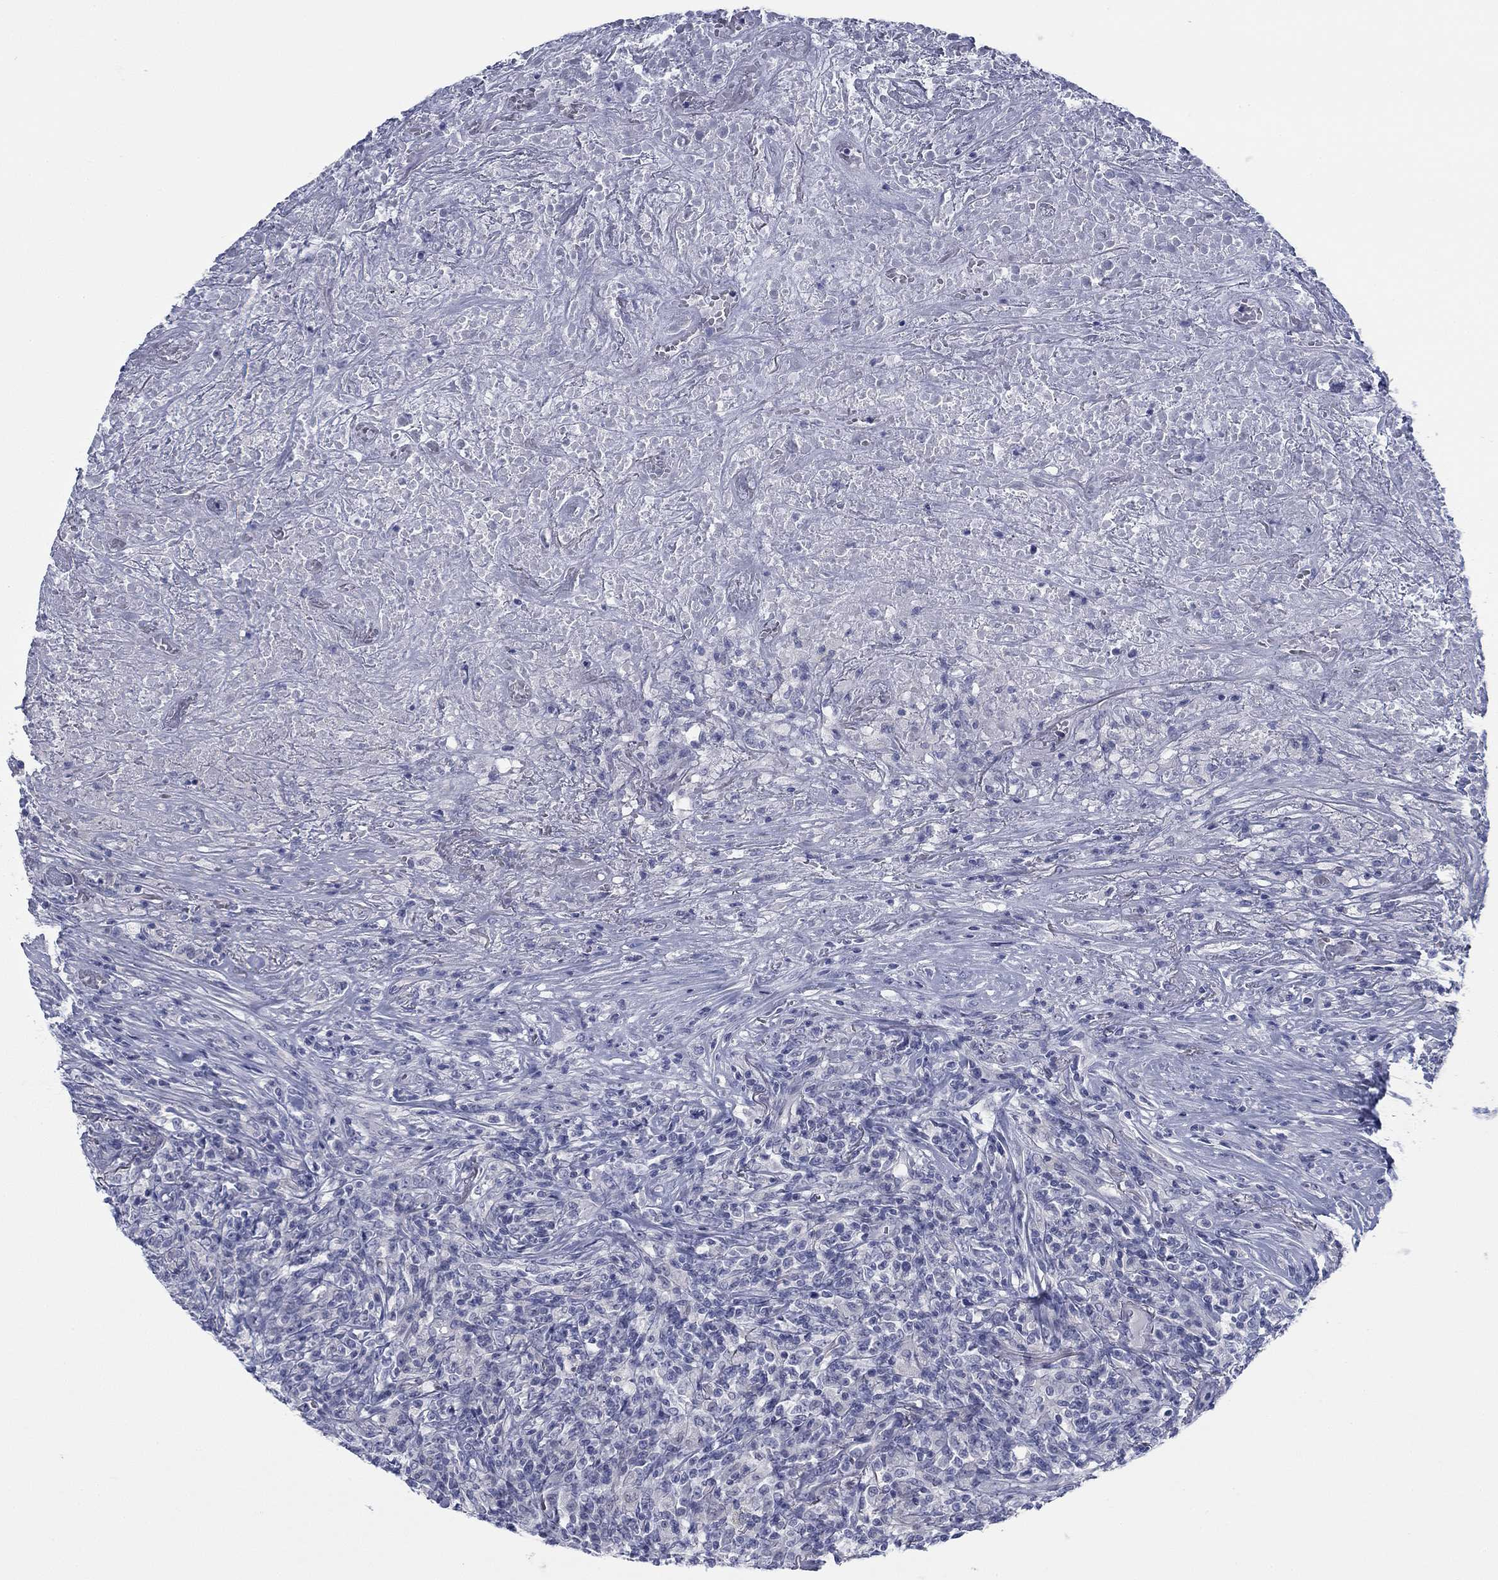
{"staining": {"intensity": "negative", "quantity": "none", "location": "none"}, "tissue": "lymphoma", "cell_type": "Tumor cells", "image_type": "cancer", "snomed": [{"axis": "morphology", "description": "Malignant lymphoma, non-Hodgkin's type, High grade"}, {"axis": "topography", "description": "Lung"}], "caption": "DAB immunohistochemical staining of human lymphoma demonstrates no significant expression in tumor cells.", "gene": "DNAL1", "patient": {"sex": "male", "age": 79}}